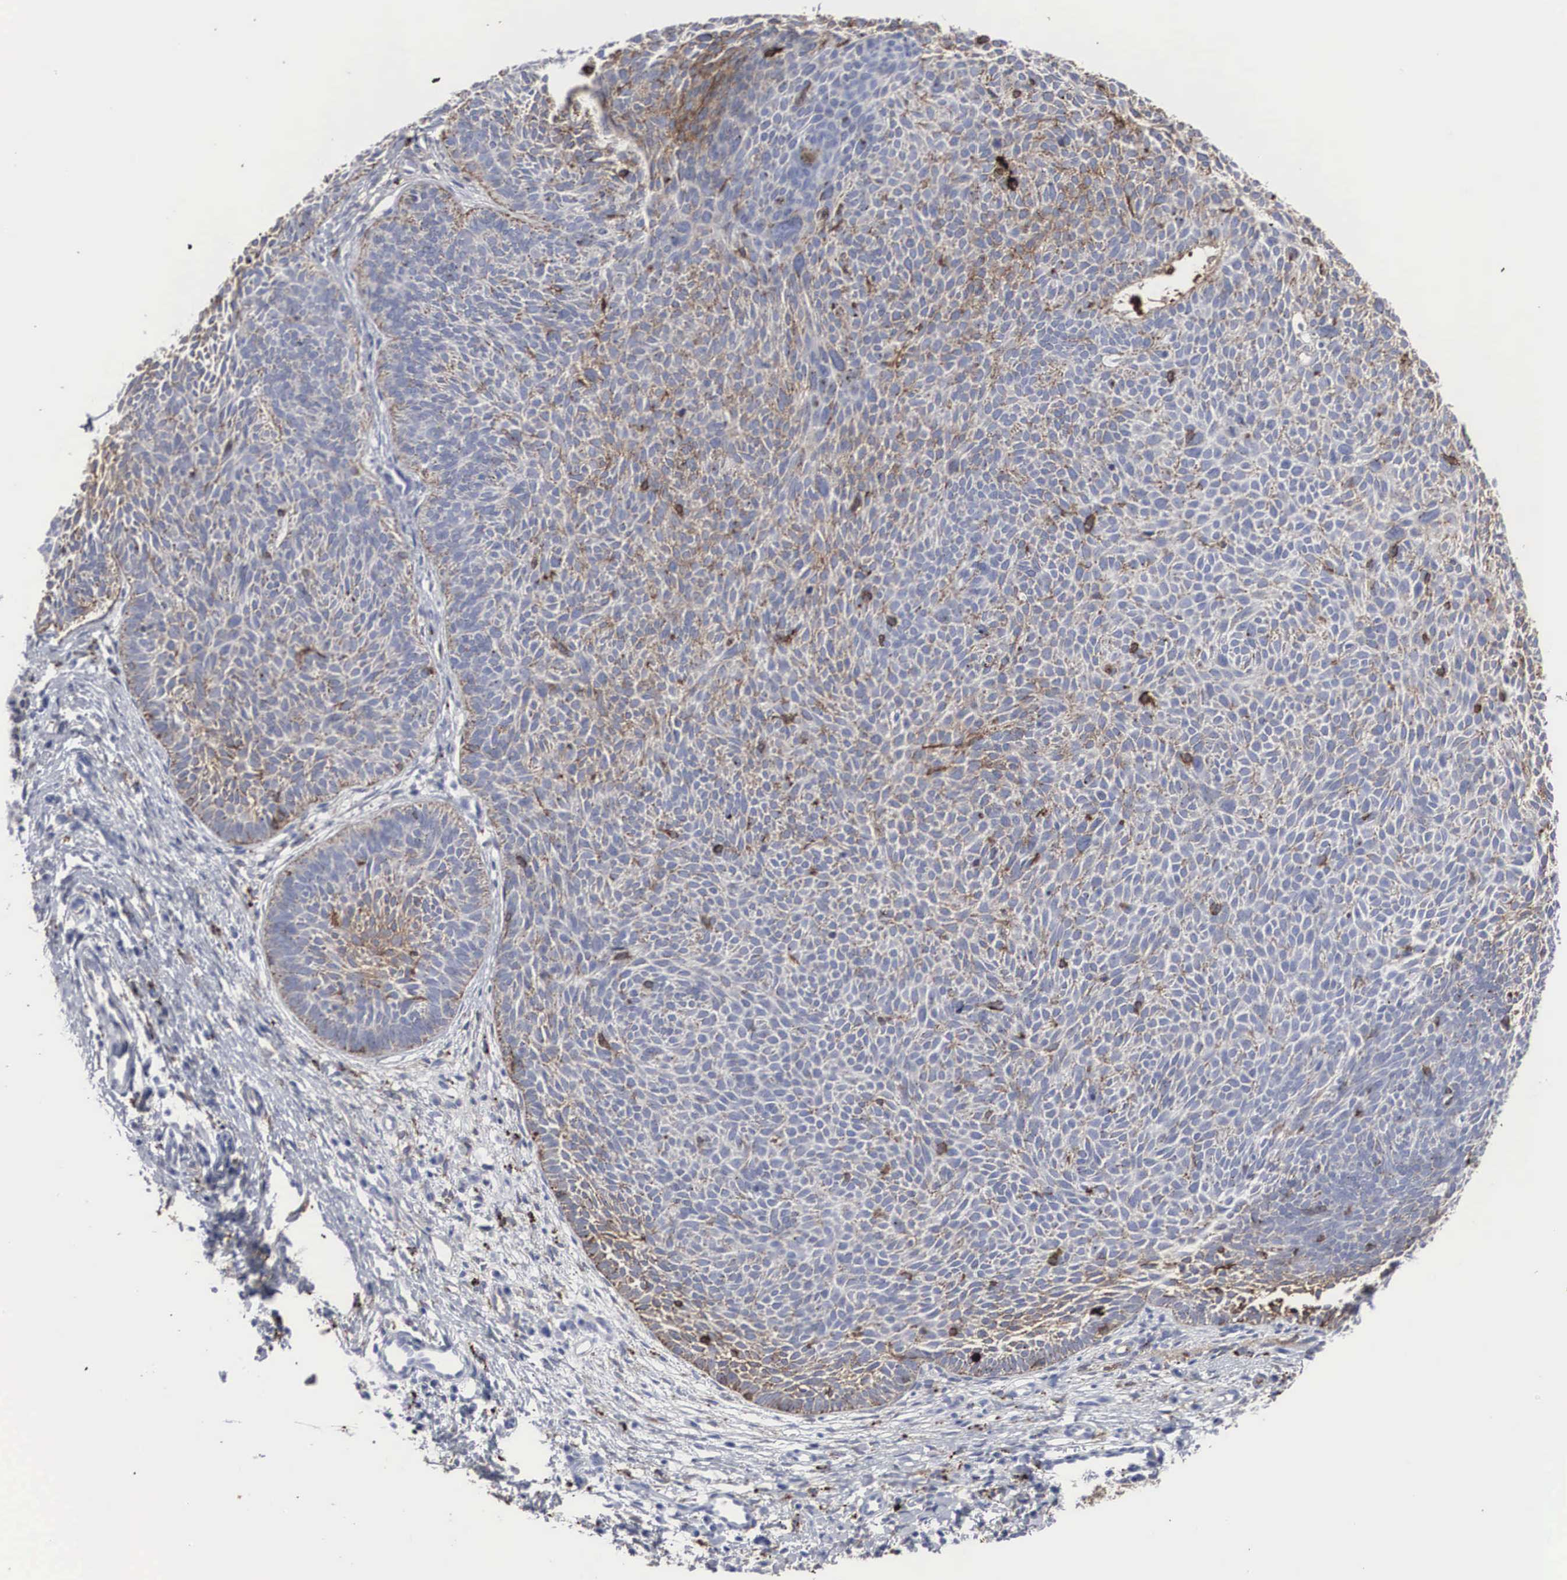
{"staining": {"intensity": "moderate", "quantity": ">75%", "location": "cytoplasmic/membranous"}, "tissue": "skin cancer", "cell_type": "Tumor cells", "image_type": "cancer", "snomed": [{"axis": "morphology", "description": "Basal cell carcinoma"}, {"axis": "topography", "description": "Skin"}], "caption": "Tumor cells exhibit moderate cytoplasmic/membranous positivity in approximately >75% of cells in skin cancer.", "gene": "LGALS3BP", "patient": {"sex": "male", "age": 84}}